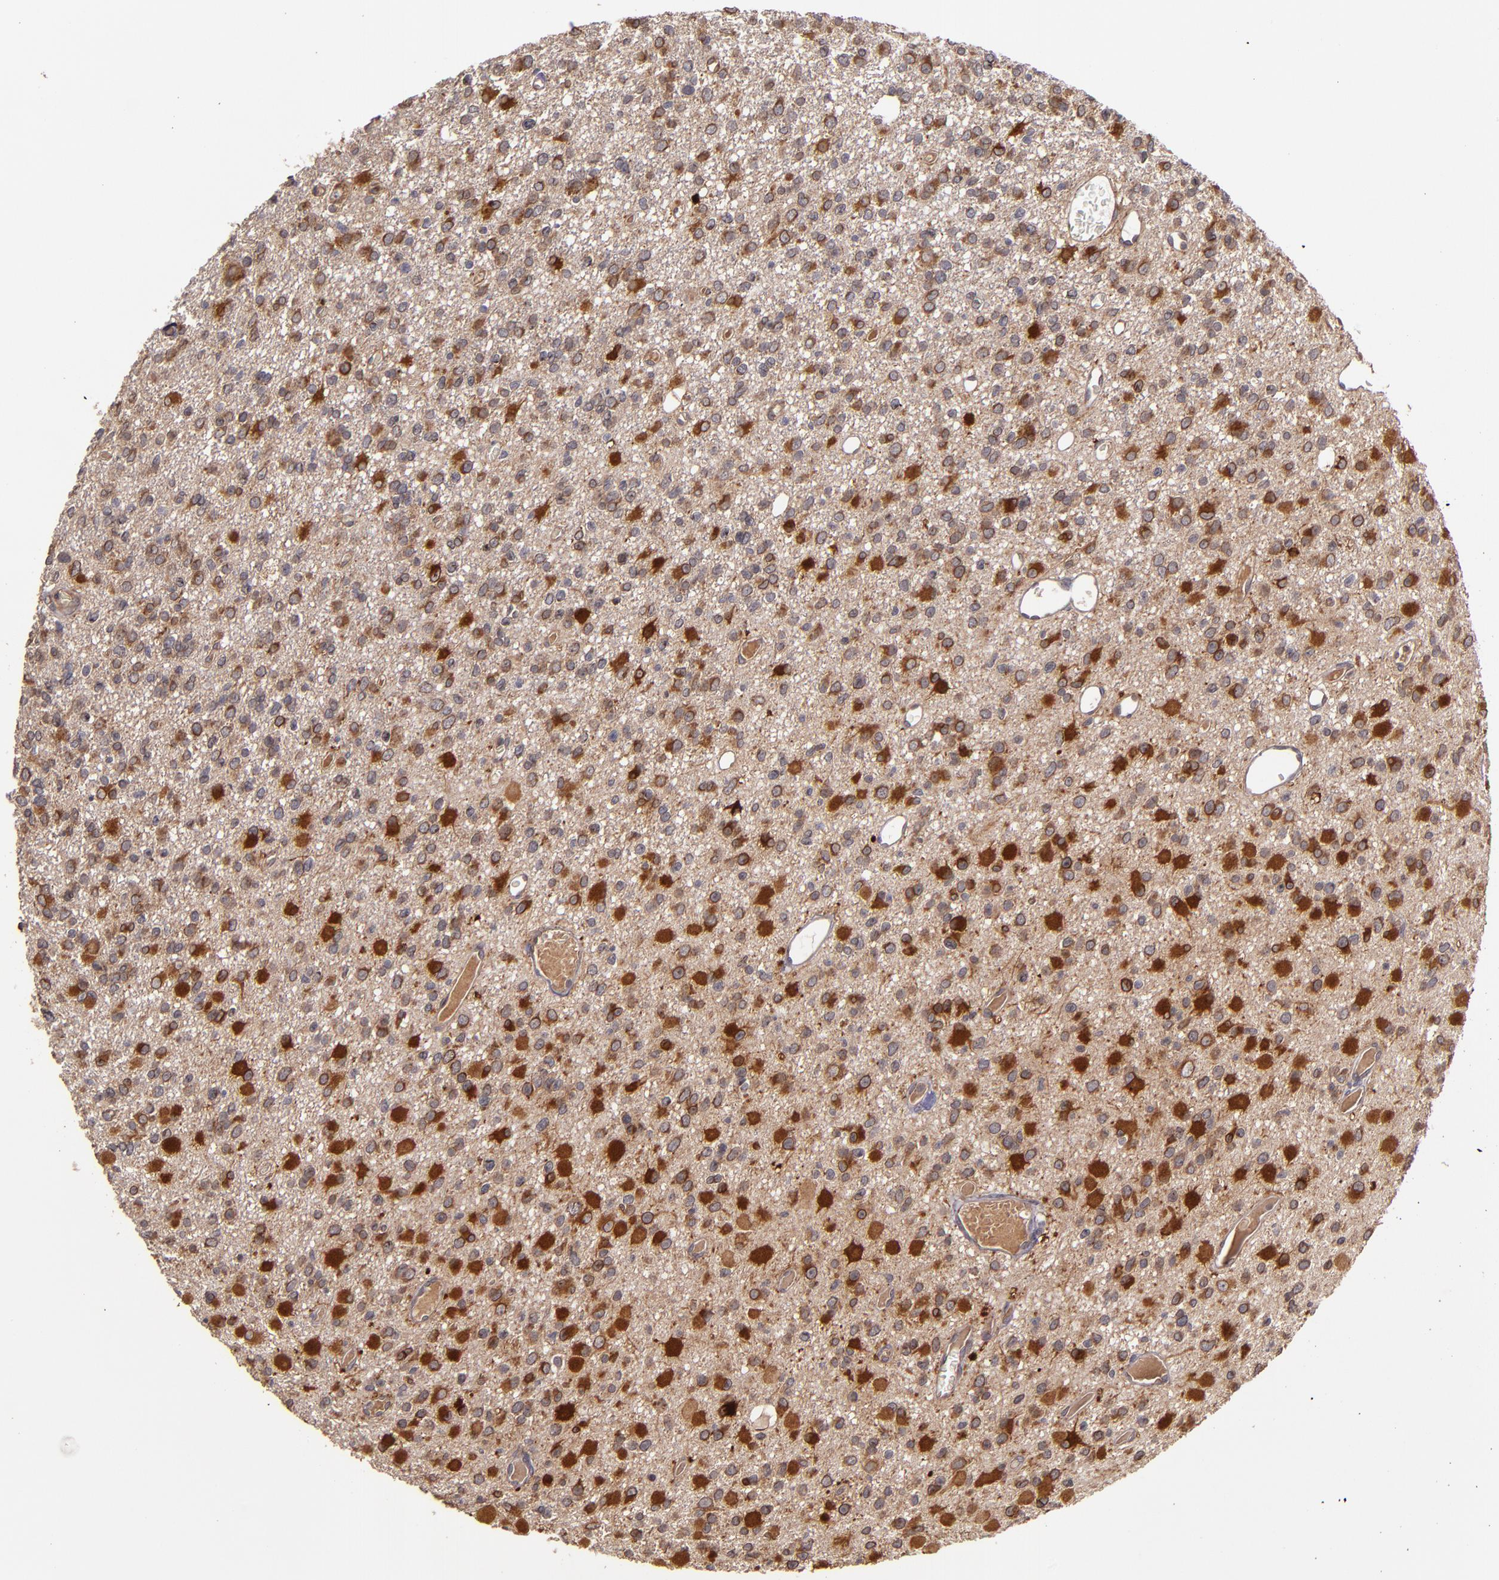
{"staining": {"intensity": "moderate", "quantity": "25%-75%", "location": "cytoplasmic/membranous"}, "tissue": "glioma", "cell_type": "Tumor cells", "image_type": "cancer", "snomed": [{"axis": "morphology", "description": "Glioma, malignant, Low grade"}, {"axis": "topography", "description": "Brain"}], "caption": "Immunohistochemical staining of human glioma displays moderate cytoplasmic/membranous protein expression in about 25%-75% of tumor cells. (brown staining indicates protein expression, while blue staining denotes nuclei).", "gene": "PRAF2", "patient": {"sex": "male", "age": 42}}